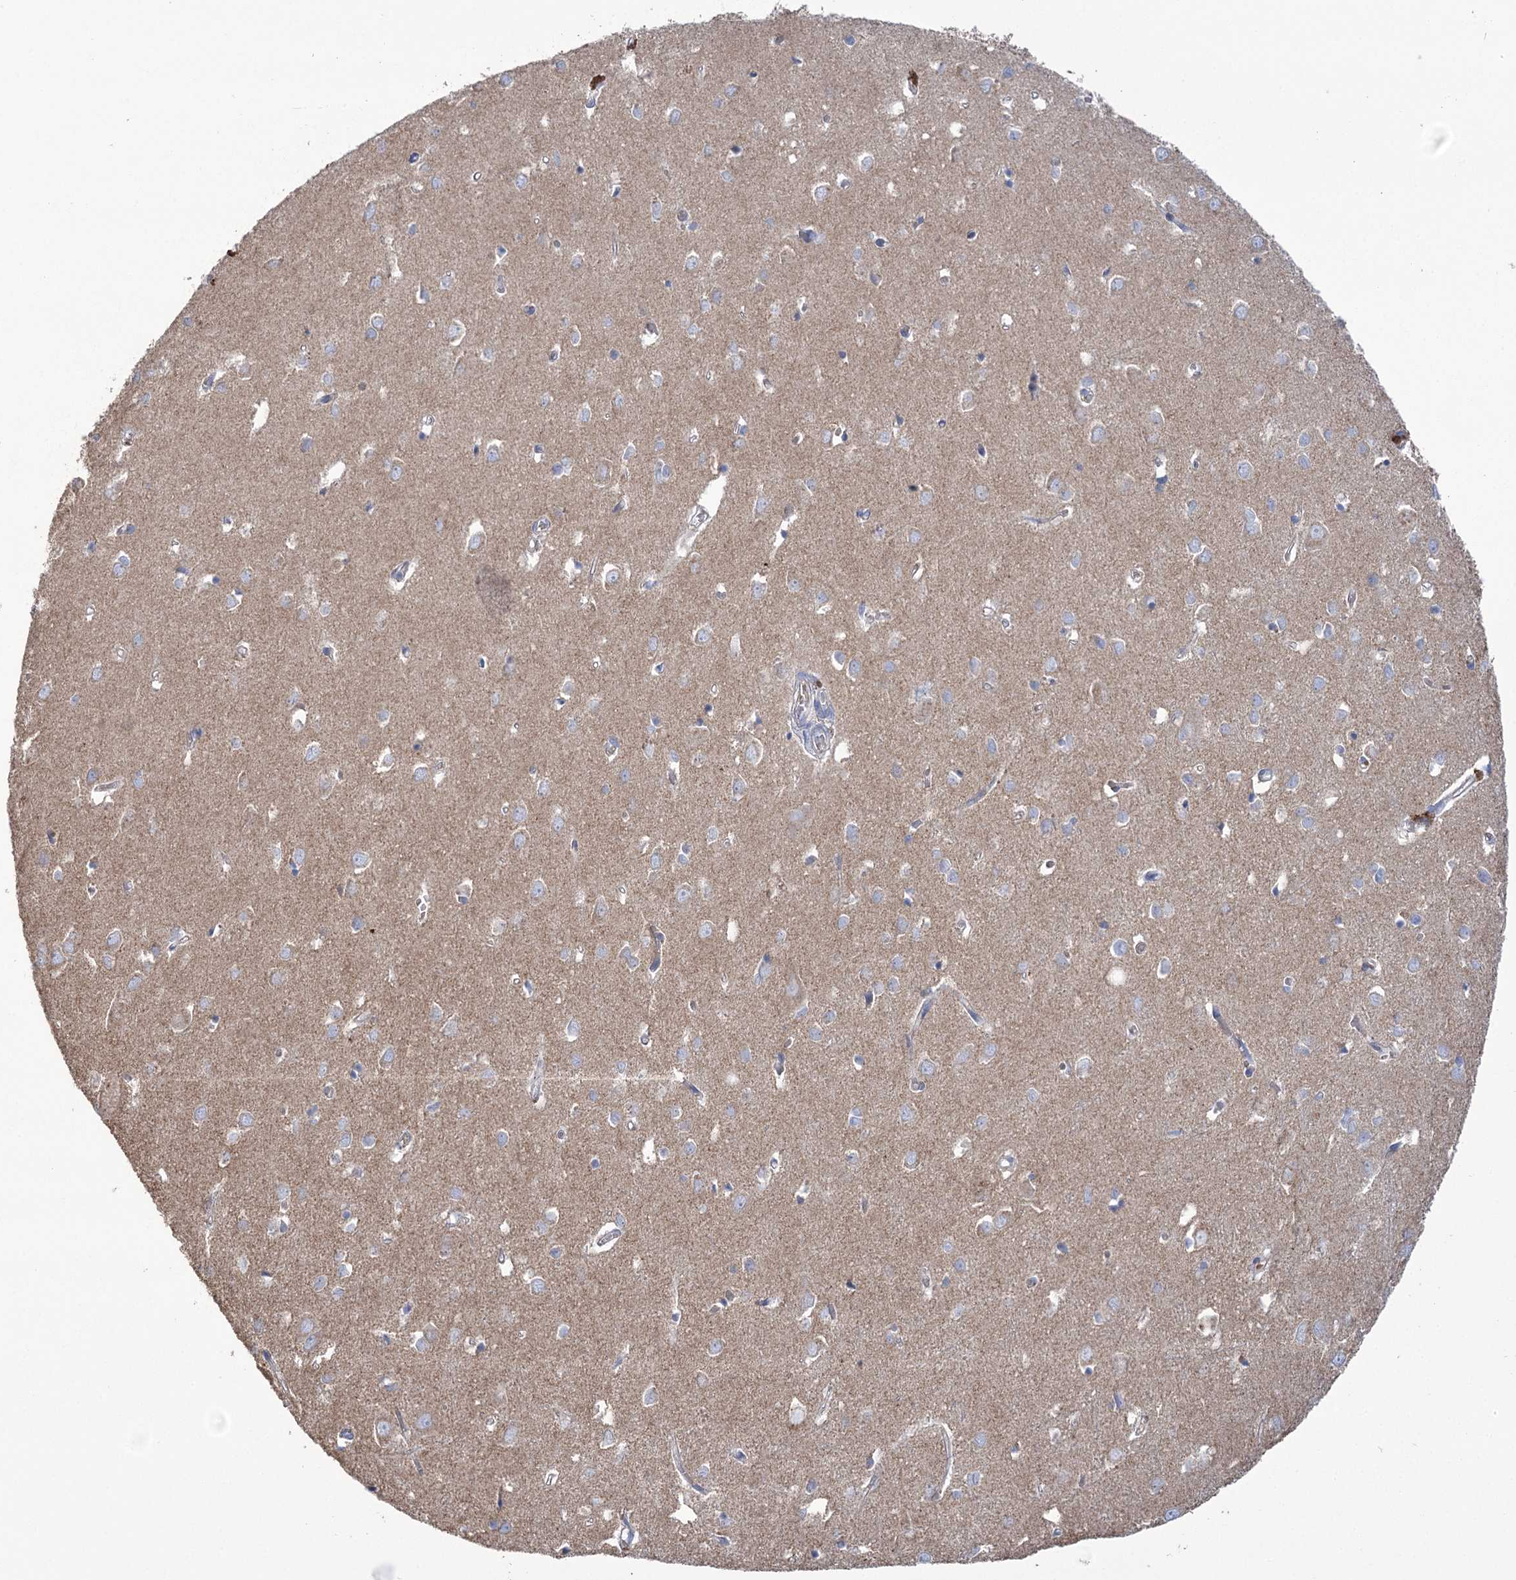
{"staining": {"intensity": "negative", "quantity": "none", "location": "none"}, "tissue": "cerebral cortex", "cell_type": "Endothelial cells", "image_type": "normal", "snomed": [{"axis": "morphology", "description": "Normal tissue, NOS"}, {"axis": "topography", "description": "Cerebral cortex"}], "caption": "High power microscopy micrograph of an IHC micrograph of normal cerebral cortex, revealing no significant staining in endothelial cells.", "gene": "PRSS53", "patient": {"sex": "female", "age": 64}}